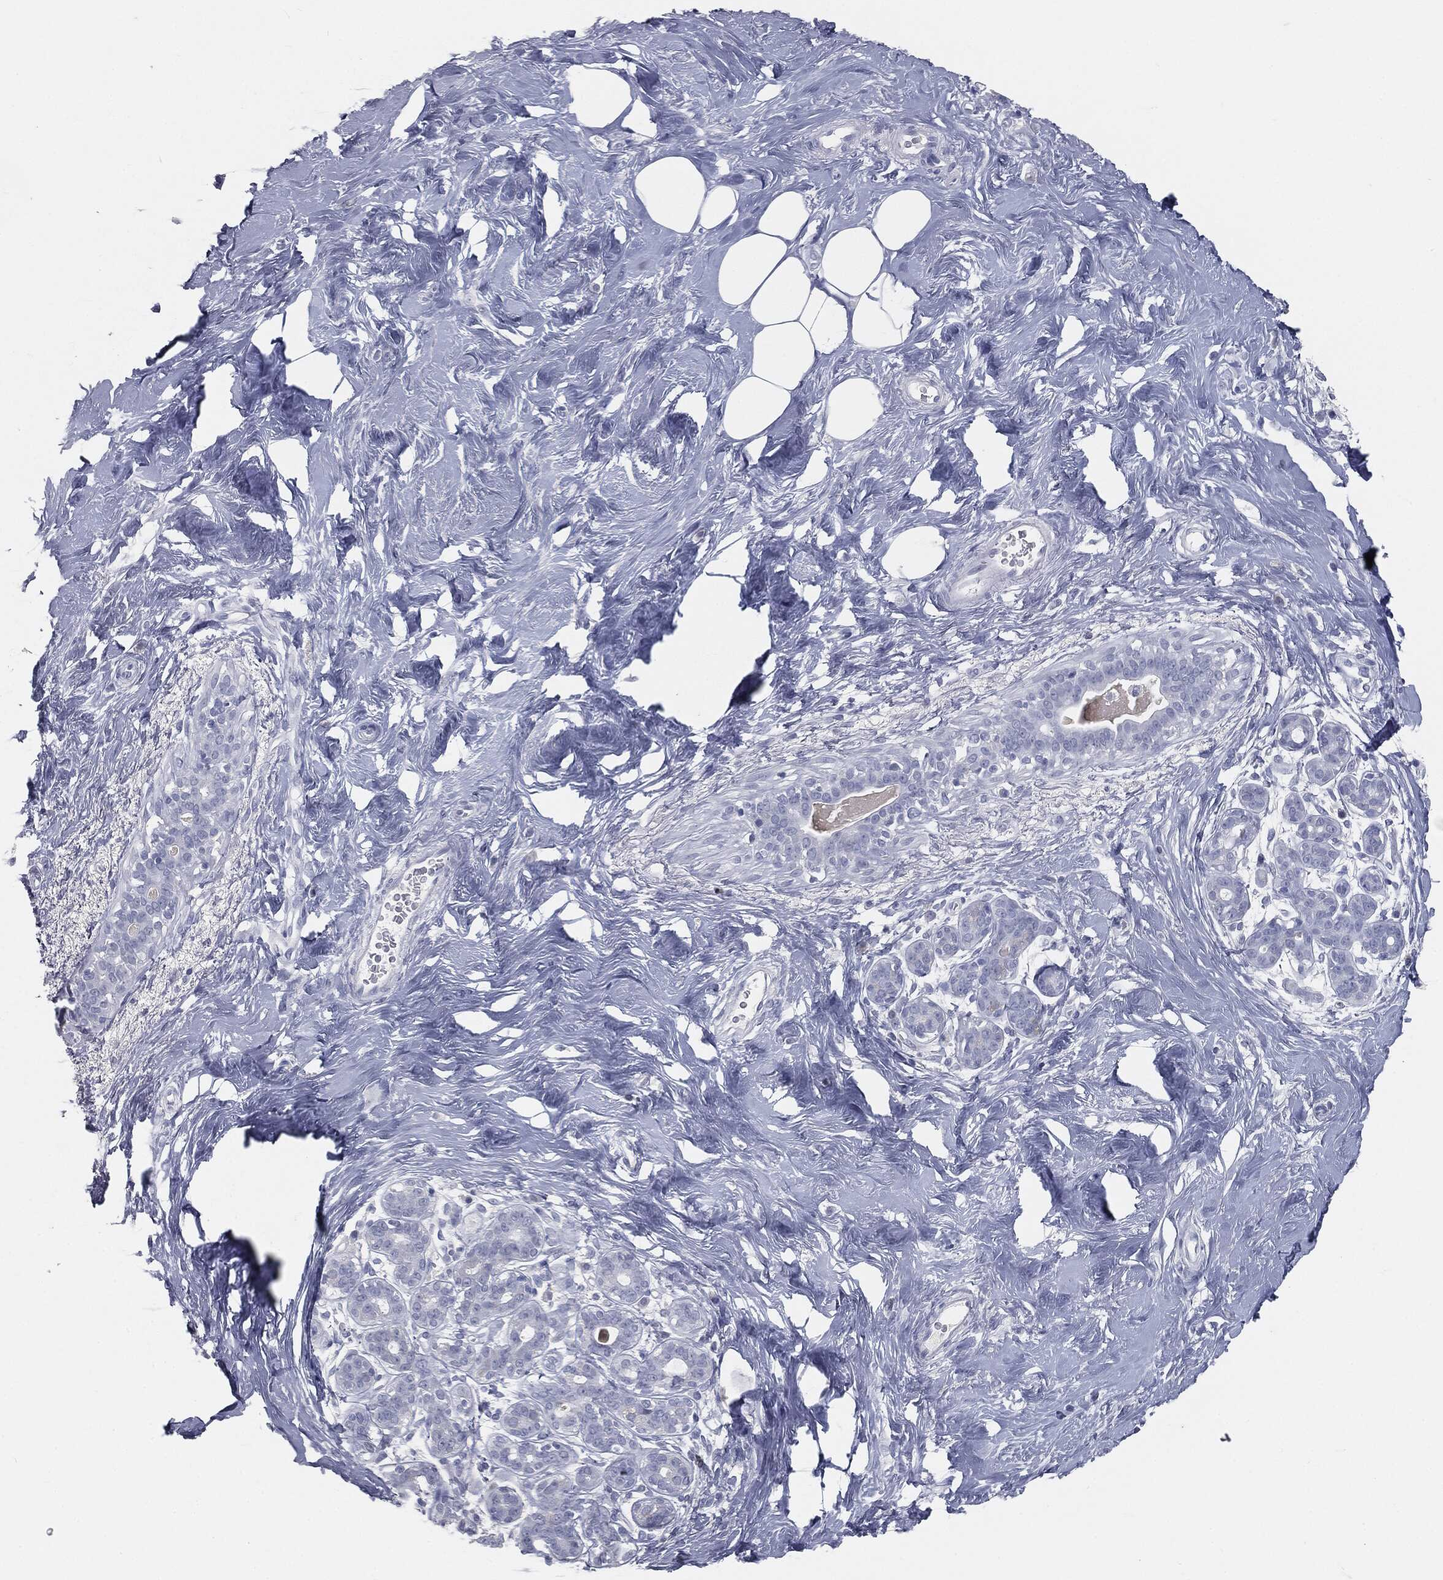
{"staining": {"intensity": "negative", "quantity": "none", "location": "none"}, "tissue": "breast", "cell_type": "Glandular cells", "image_type": "normal", "snomed": [{"axis": "morphology", "description": "Normal tissue, NOS"}, {"axis": "topography", "description": "Breast"}], "caption": "Immunohistochemistry of unremarkable breast exhibits no expression in glandular cells. (DAB (3,3'-diaminobenzidine) immunohistochemistry (IHC) with hematoxylin counter stain).", "gene": "PRAME", "patient": {"sex": "female", "age": 43}}